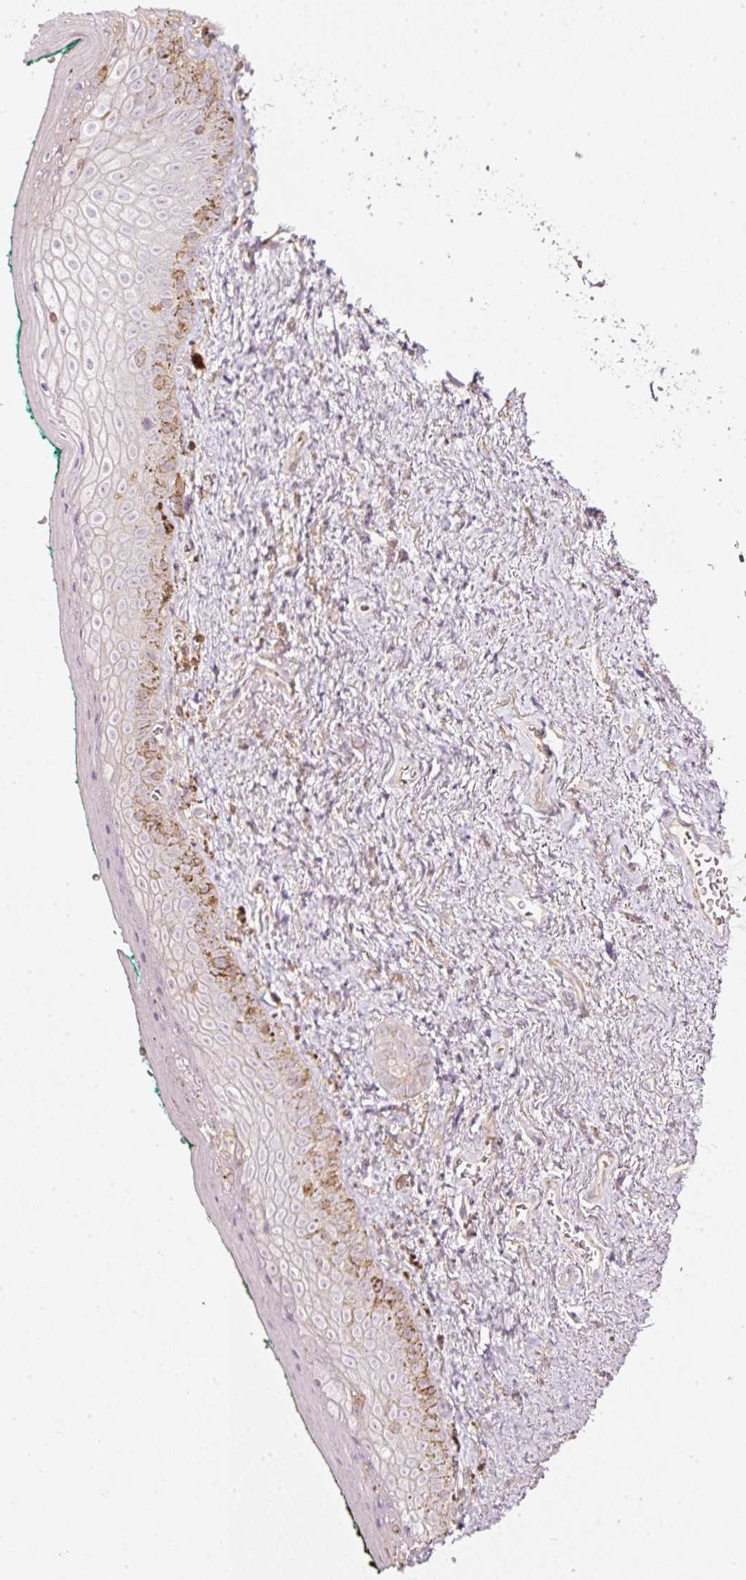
{"staining": {"intensity": "negative", "quantity": "none", "location": "none"}, "tissue": "vagina", "cell_type": "Squamous epithelial cells", "image_type": "normal", "snomed": [{"axis": "morphology", "description": "Normal tissue, NOS"}, {"axis": "topography", "description": "Vulva"}, {"axis": "topography", "description": "Vagina"}, {"axis": "topography", "description": "Peripheral nerve tissue"}], "caption": "The histopathology image displays no staining of squamous epithelial cells in unremarkable vagina.", "gene": "SIPA1", "patient": {"sex": "female", "age": 66}}